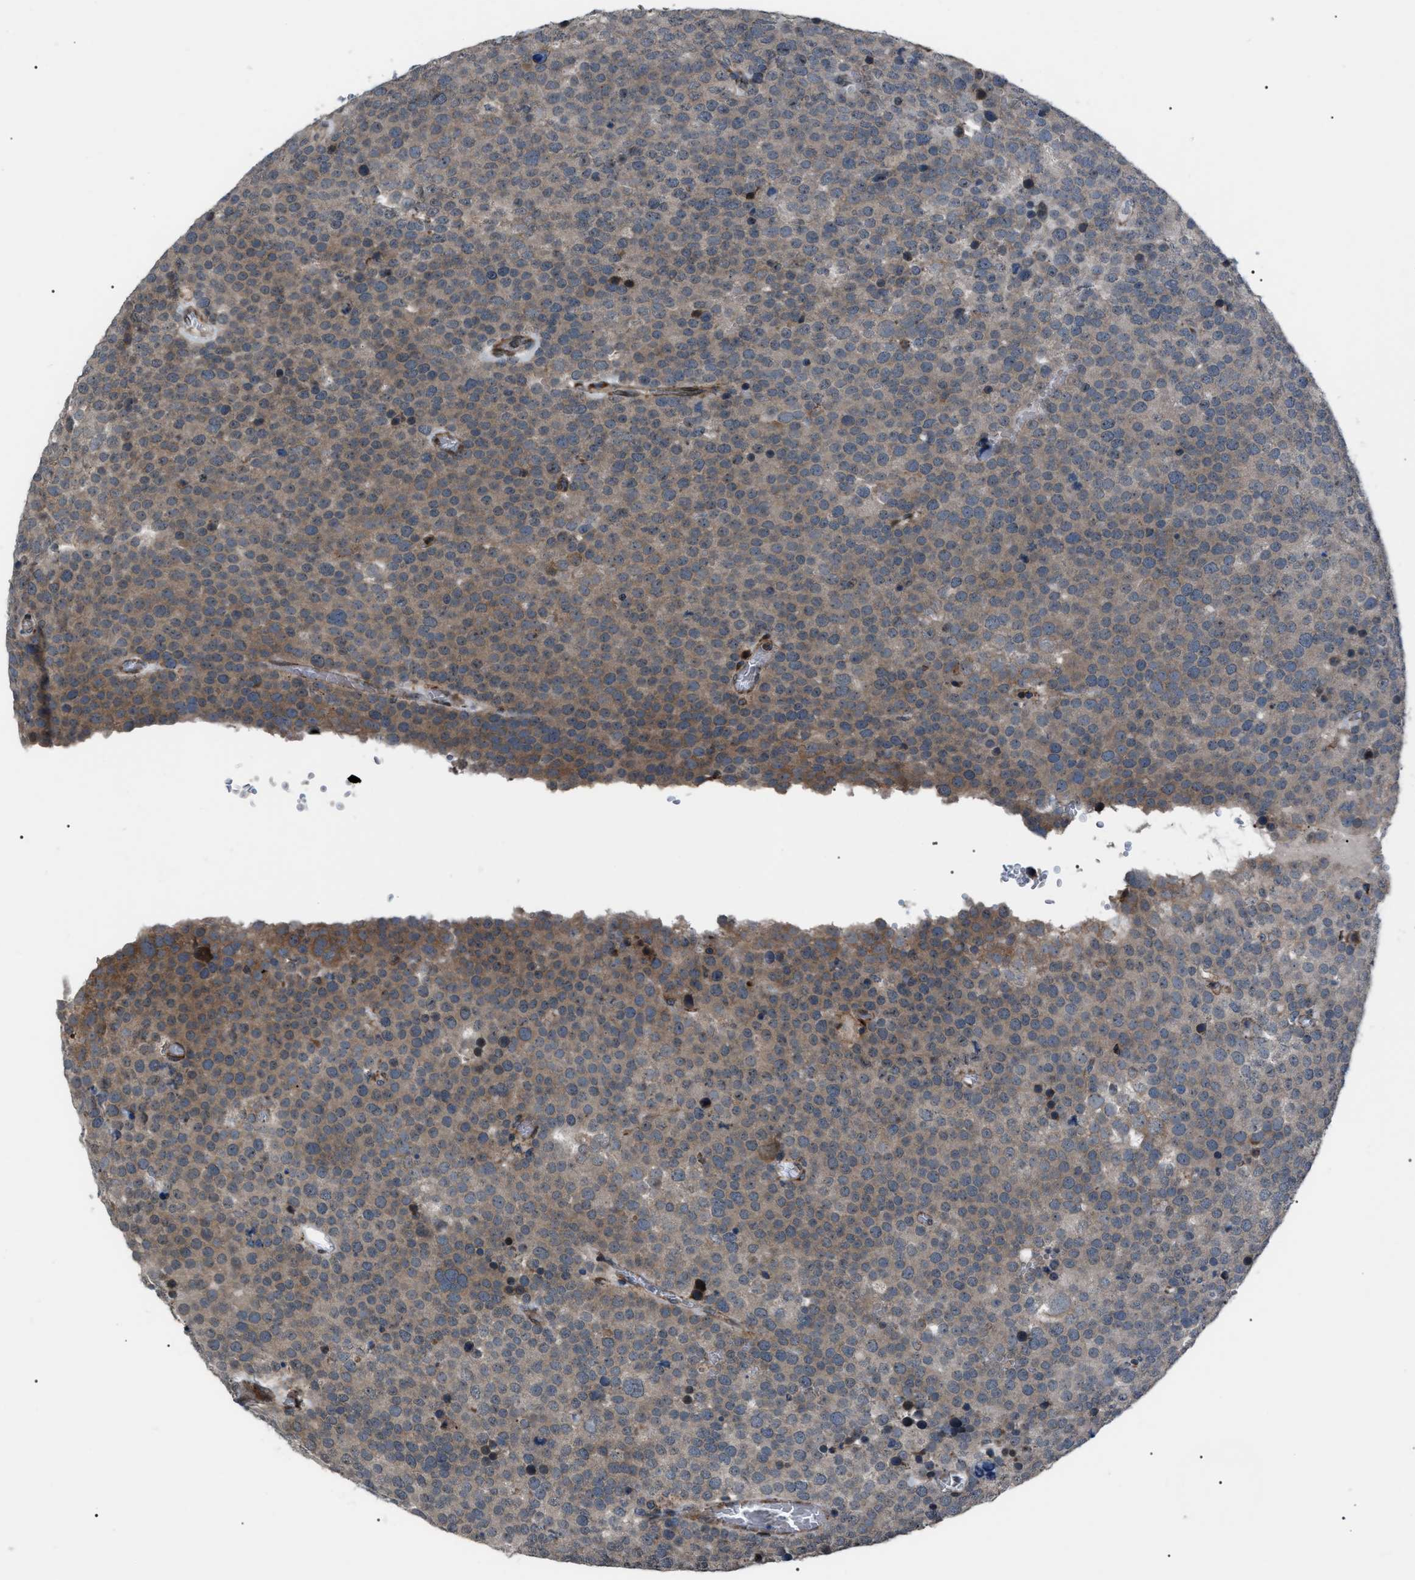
{"staining": {"intensity": "moderate", "quantity": "25%-75%", "location": "cytoplasmic/membranous"}, "tissue": "testis cancer", "cell_type": "Tumor cells", "image_type": "cancer", "snomed": [{"axis": "morphology", "description": "Normal tissue, NOS"}, {"axis": "morphology", "description": "Seminoma, NOS"}, {"axis": "topography", "description": "Testis"}], "caption": "Moderate cytoplasmic/membranous expression for a protein is appreciated in approximately 25%-75% of tumor cells of testis cancer using IHC.", "gene": "AGO2", "patient": {"sex": "male", "age": 71}}